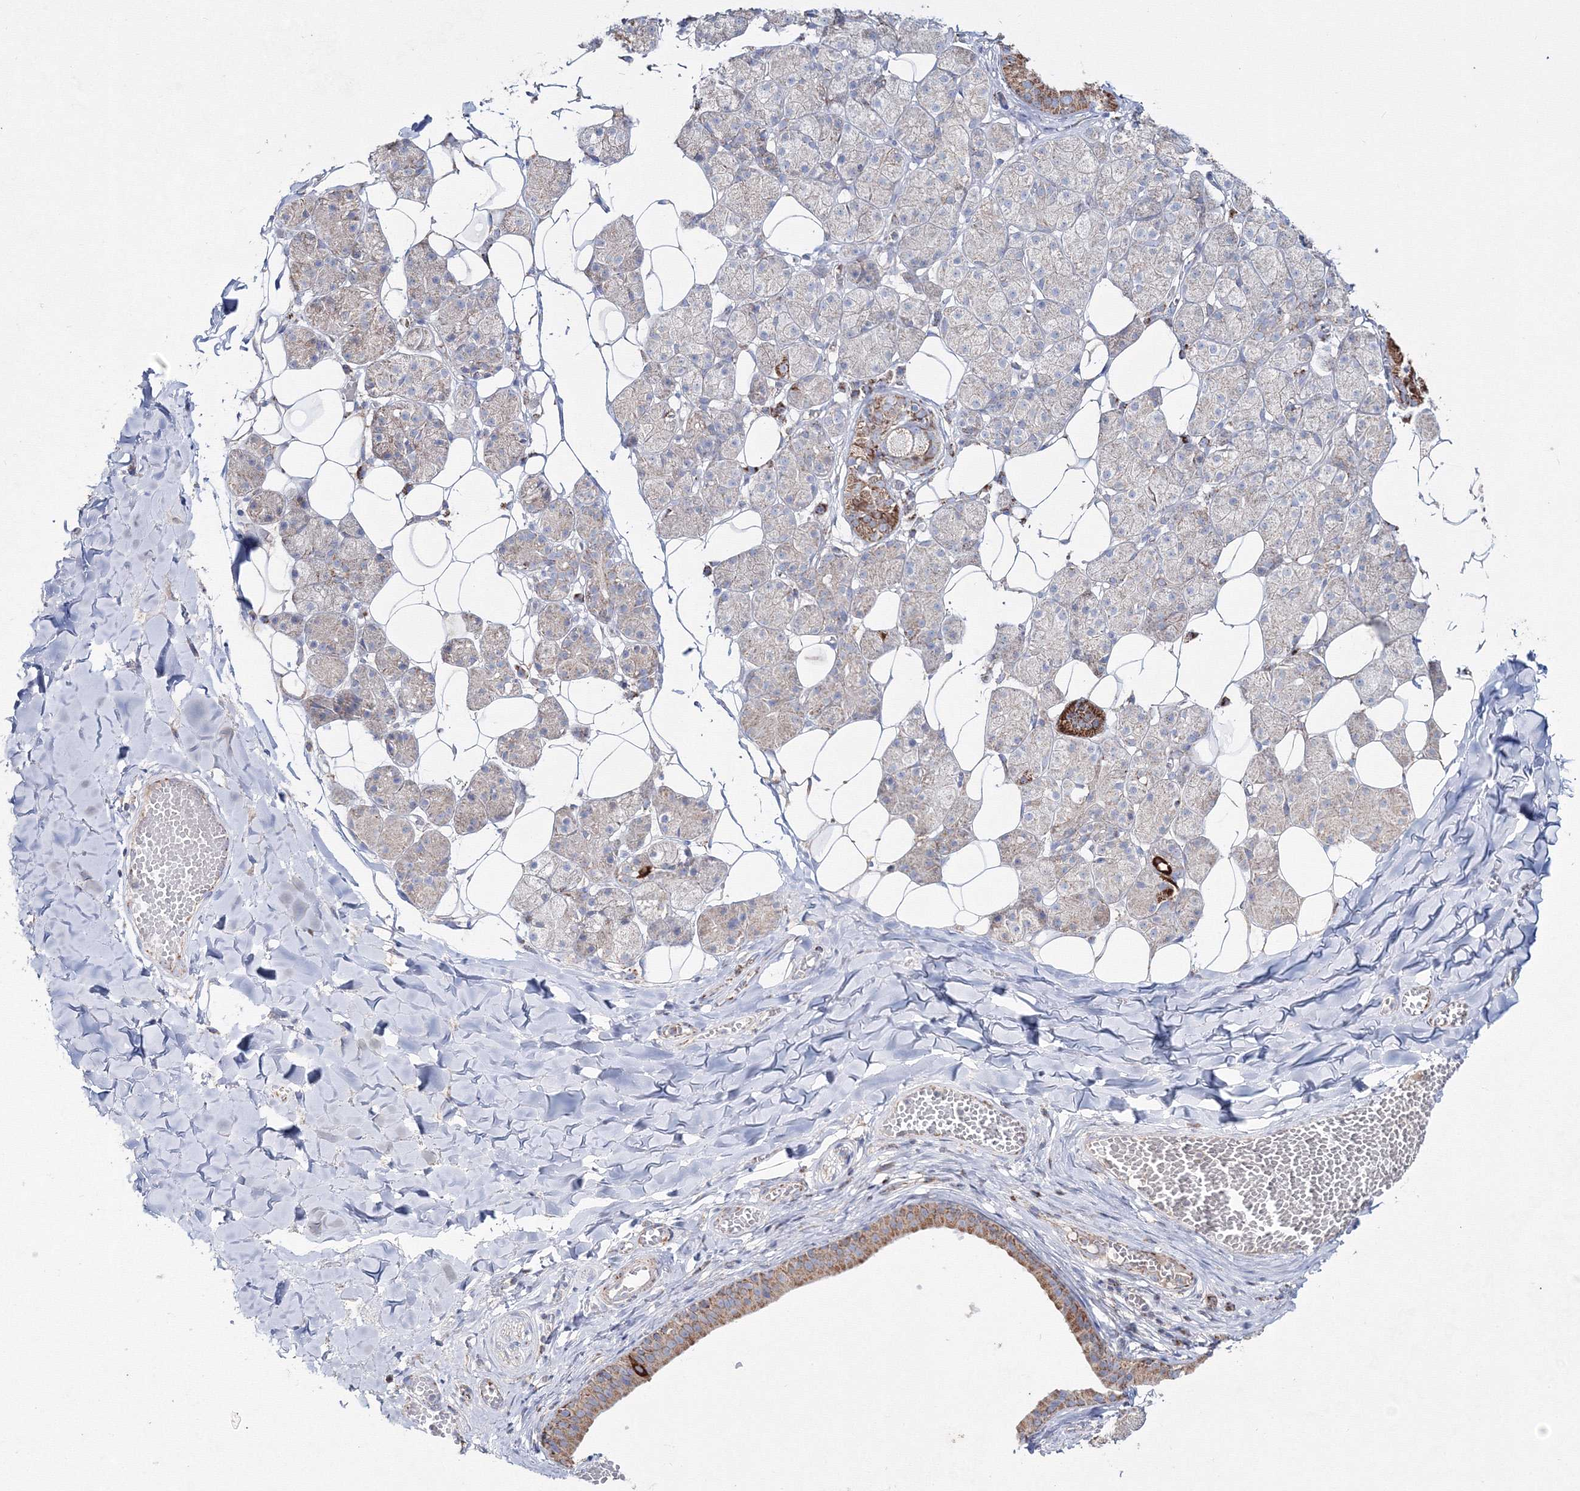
{"staining": {"intensity": "strong", "quantity": "<25%", "location": "cytoplasmic/membranous"}, "tissue": "salivary gland", "cell_type": "Glandular cells", "image_type": "normal", "snomed": [{"axis": "morphology", "description": "Normal tissue, NOS"}, {"axis": "topography", "description": "Salivary gland"}], "caption": "Glandular cells show strong cytoplasmic/membranous positivity in about <25% of cells in unremarkable salivary gland.", "gene": "IGSF9", "patient": {"sex": "female", "age": 33}}